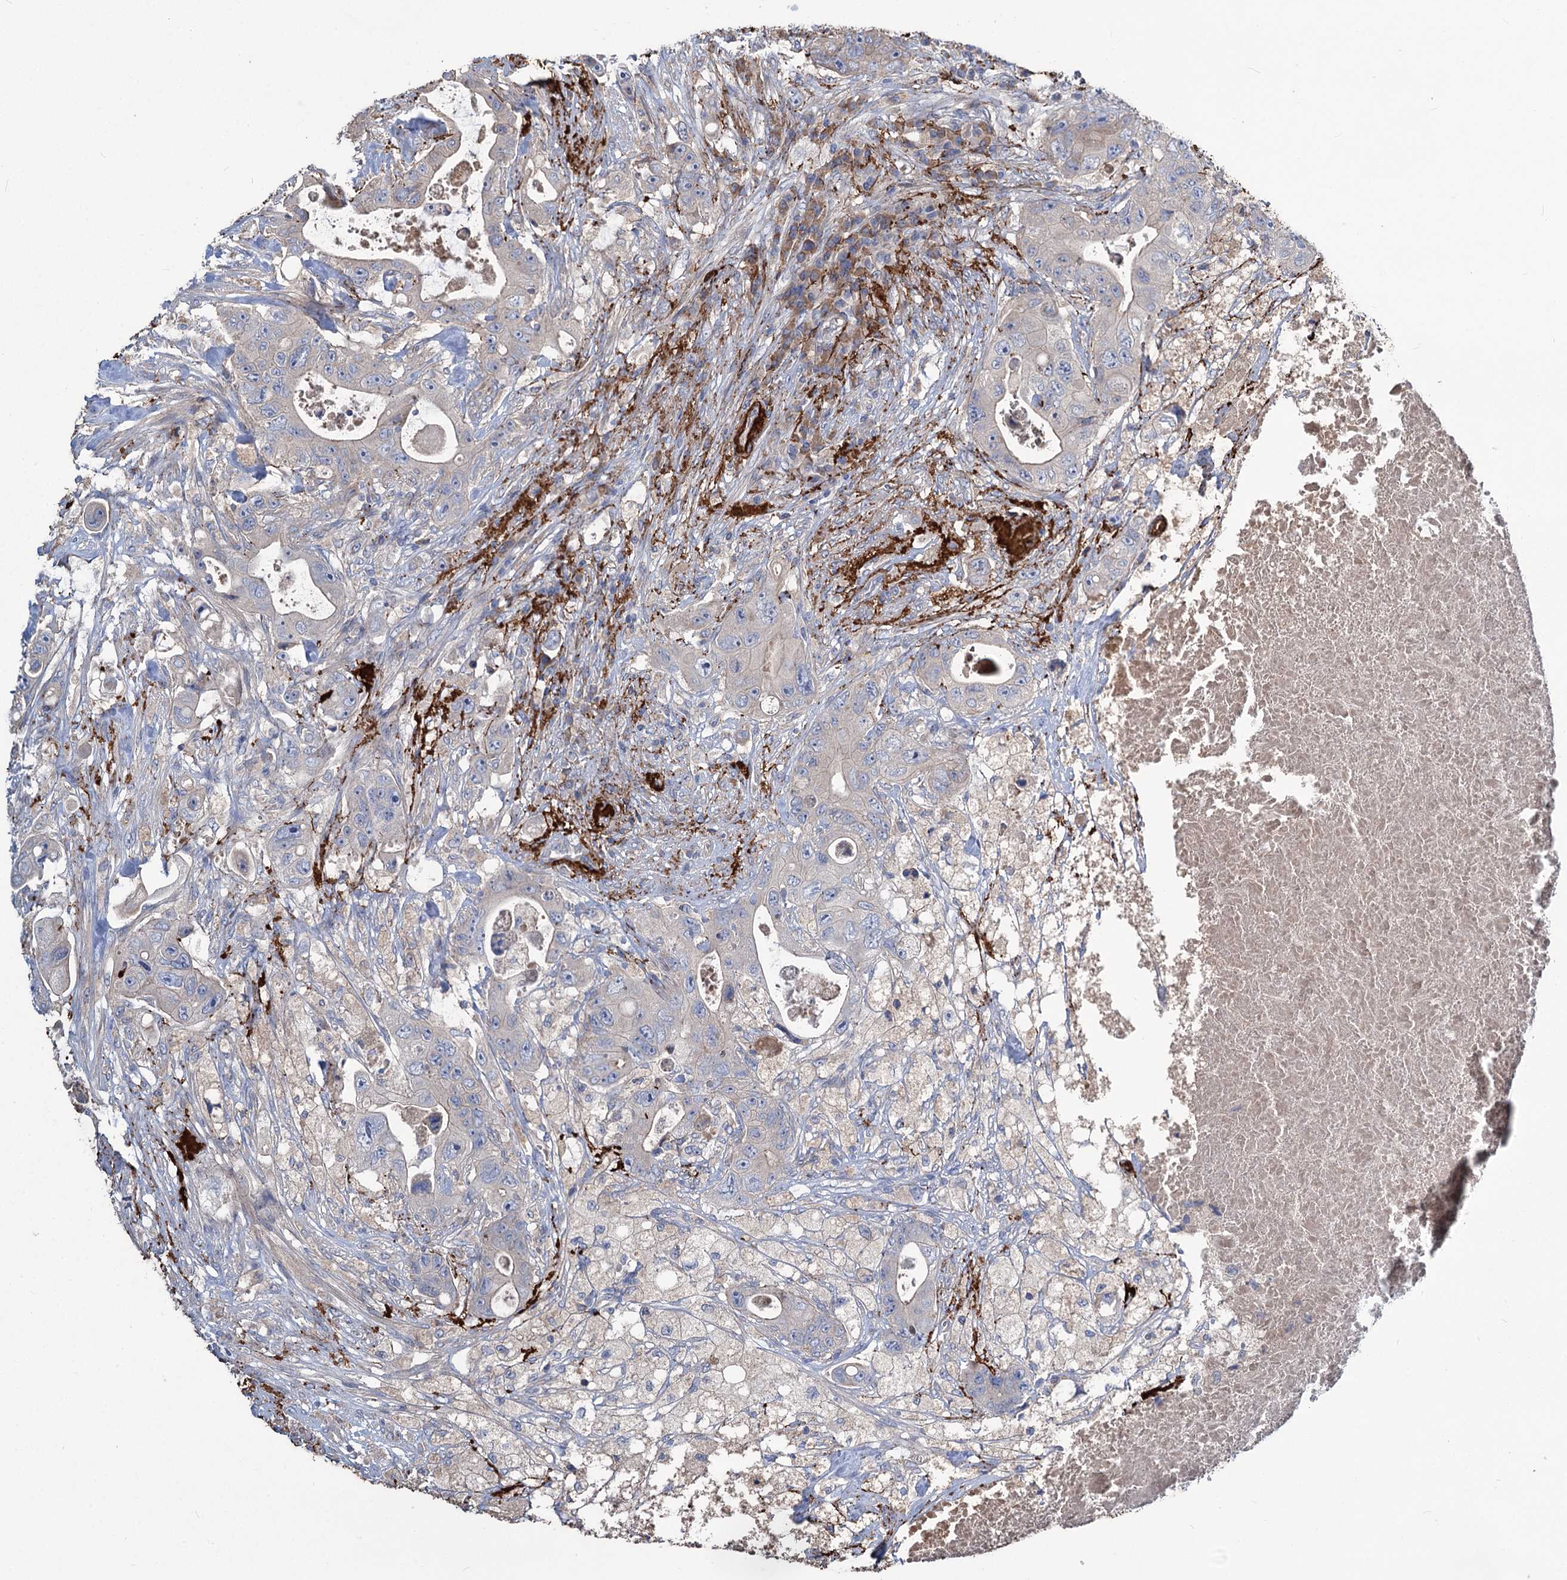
{"staining": {"intensity": "negative", "quantity": "none", "location": "none"}, "tissue": "colorectal cancer", "cell_type": "Tumor cells", "image_type": "cancer", "snomed": [{"axis": "morphology", "description": "Adenocarcinoma, NOS"}, {"axis": "topography", "description": "Colon"}], "caption": "Image shows no significant protein expression in tumor cells of adenocarcinoma (colorectal).", "gene": "URAD", "patient": {"sex": "female", "age": 46}}